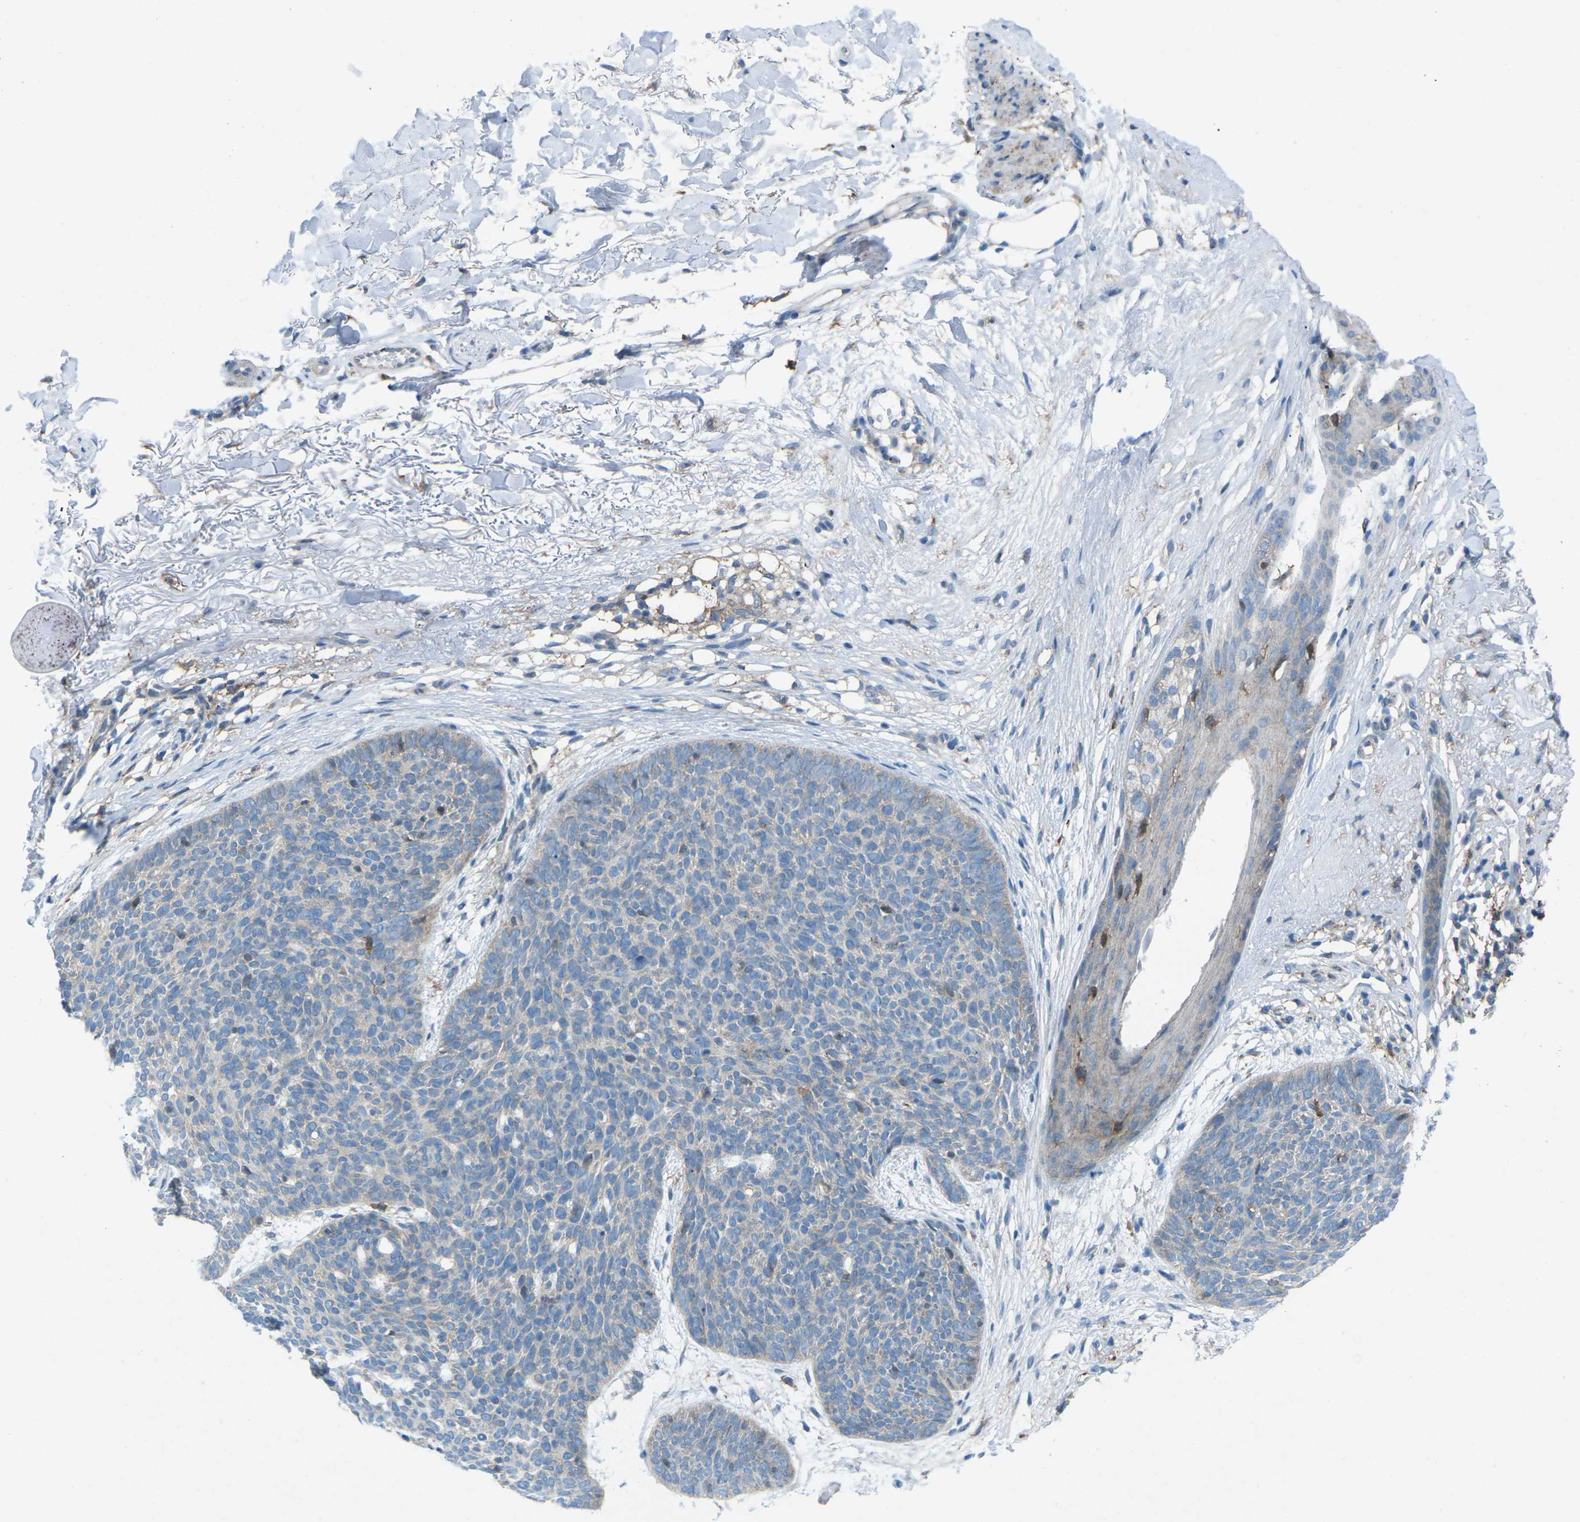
{"staining": {"intensity": "weak", "quantity": "<25%", "location": "cytoplasmic/membranous"}, "tissue": "skin cancer", "cell_type": "Tumor cells", "image_type": "cancer", "snomed": [{"axis": "morphology", "description": "Normal tissue, NOS"}, {"axis": "morphology", "description": "Basal cell carcinoma"}, {"axis": "topography", "description": "Skin"}], "caption": "DAB immunohistochemical staining of skin cancer (basal cell carcinoma) exhibits no significant positivity in tumor cells.", "gene": "STK11", "patient": {"sex": "female", "age": 70}}